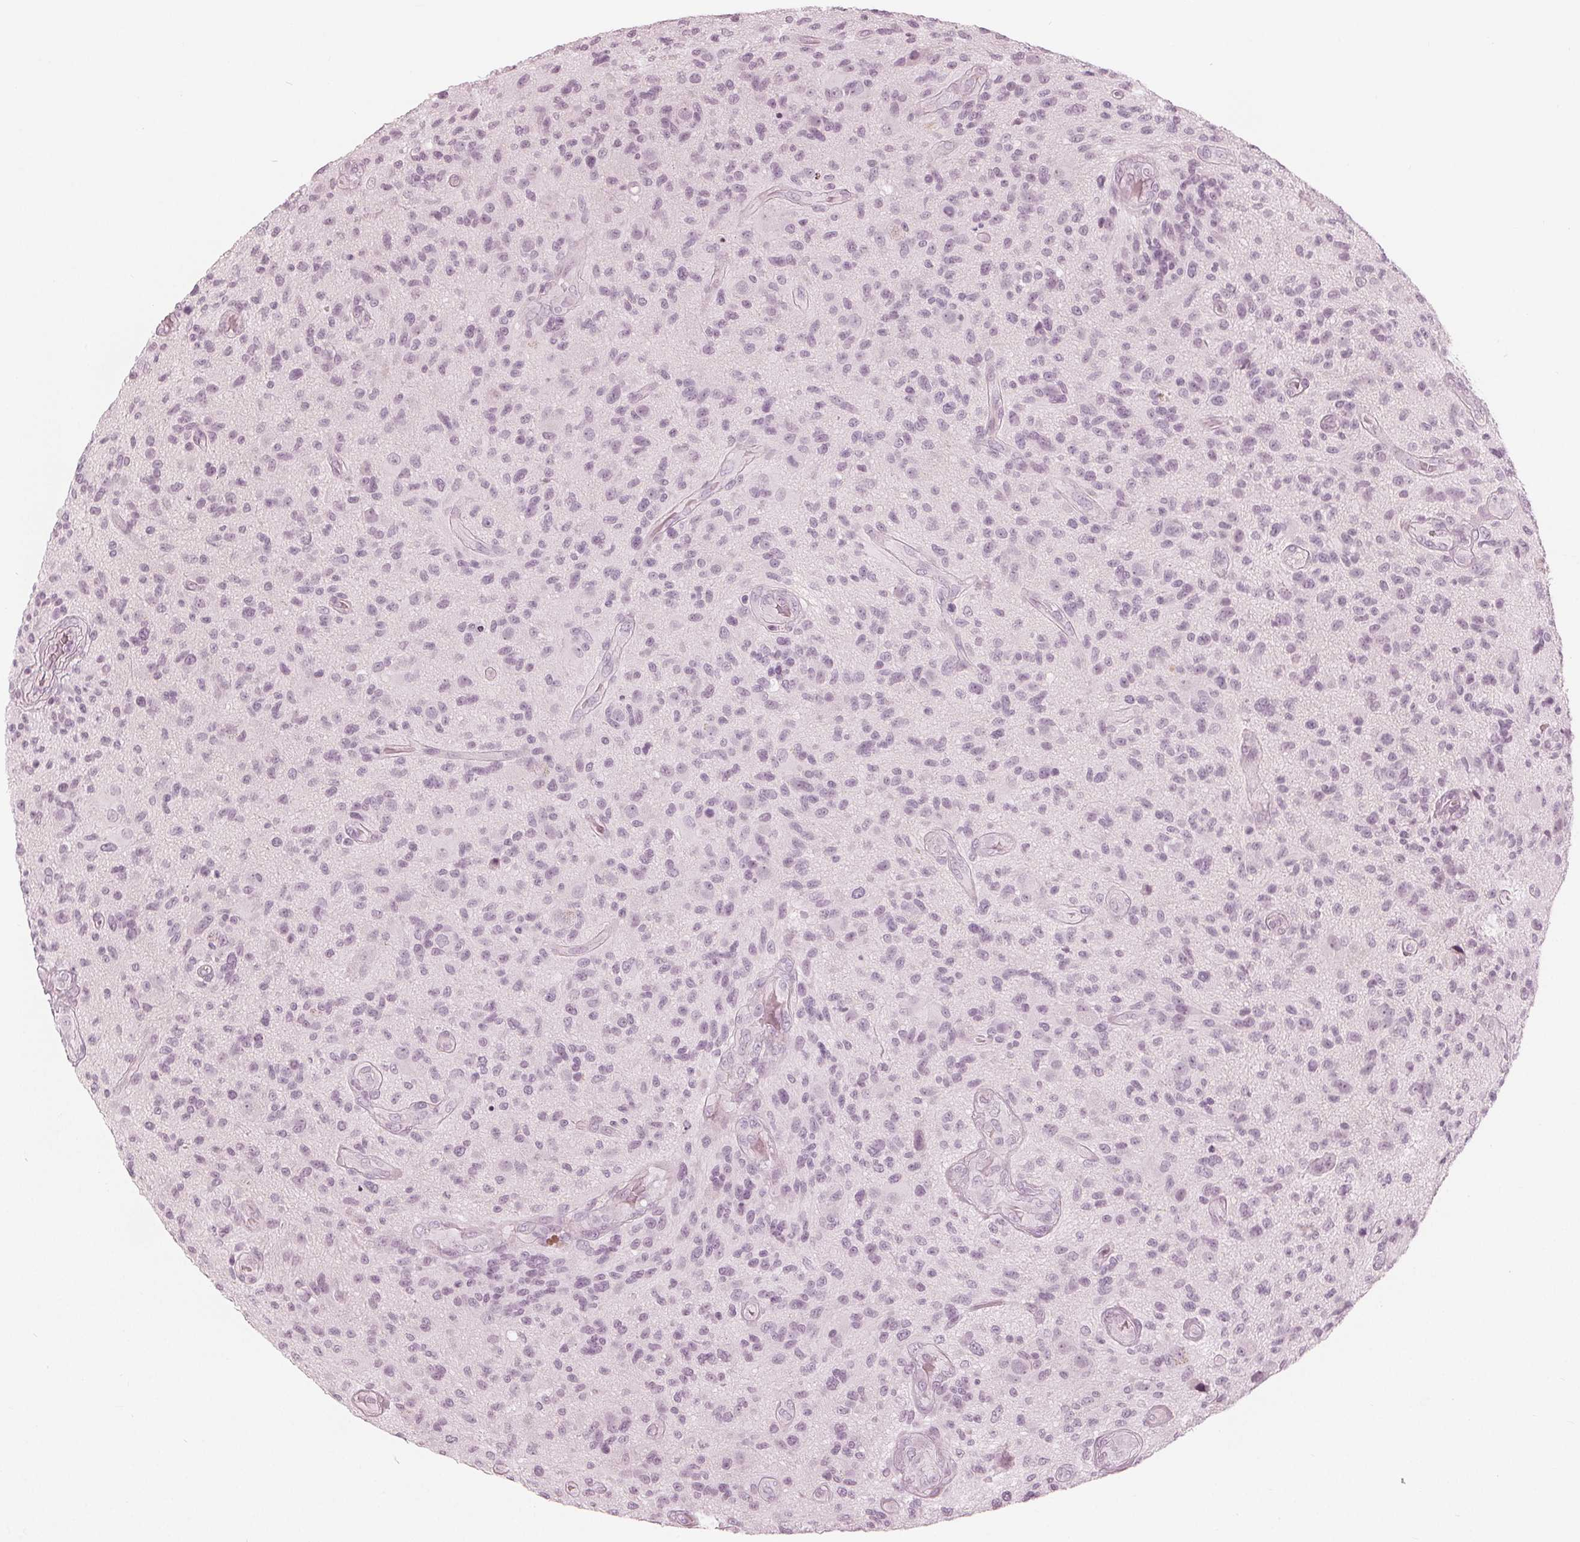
{"staining": {"intensity": "negative", "quantity": "none", "location": "none"}, "tissue": "glioma", "cell_type": "Tumor cells", "image_type": "cancer", "snomed": [{"axis": "morphology", "description": "Glioma, malignant, High grade"}, {"axis": "topography", "description": "Brain"}], "caption": "Immunohistochemistry of malignant high-grade glioma demonstrates no expression in tumor cells.", "gene": "PAEP", "patient": {"sex": "male", "age": 47}}